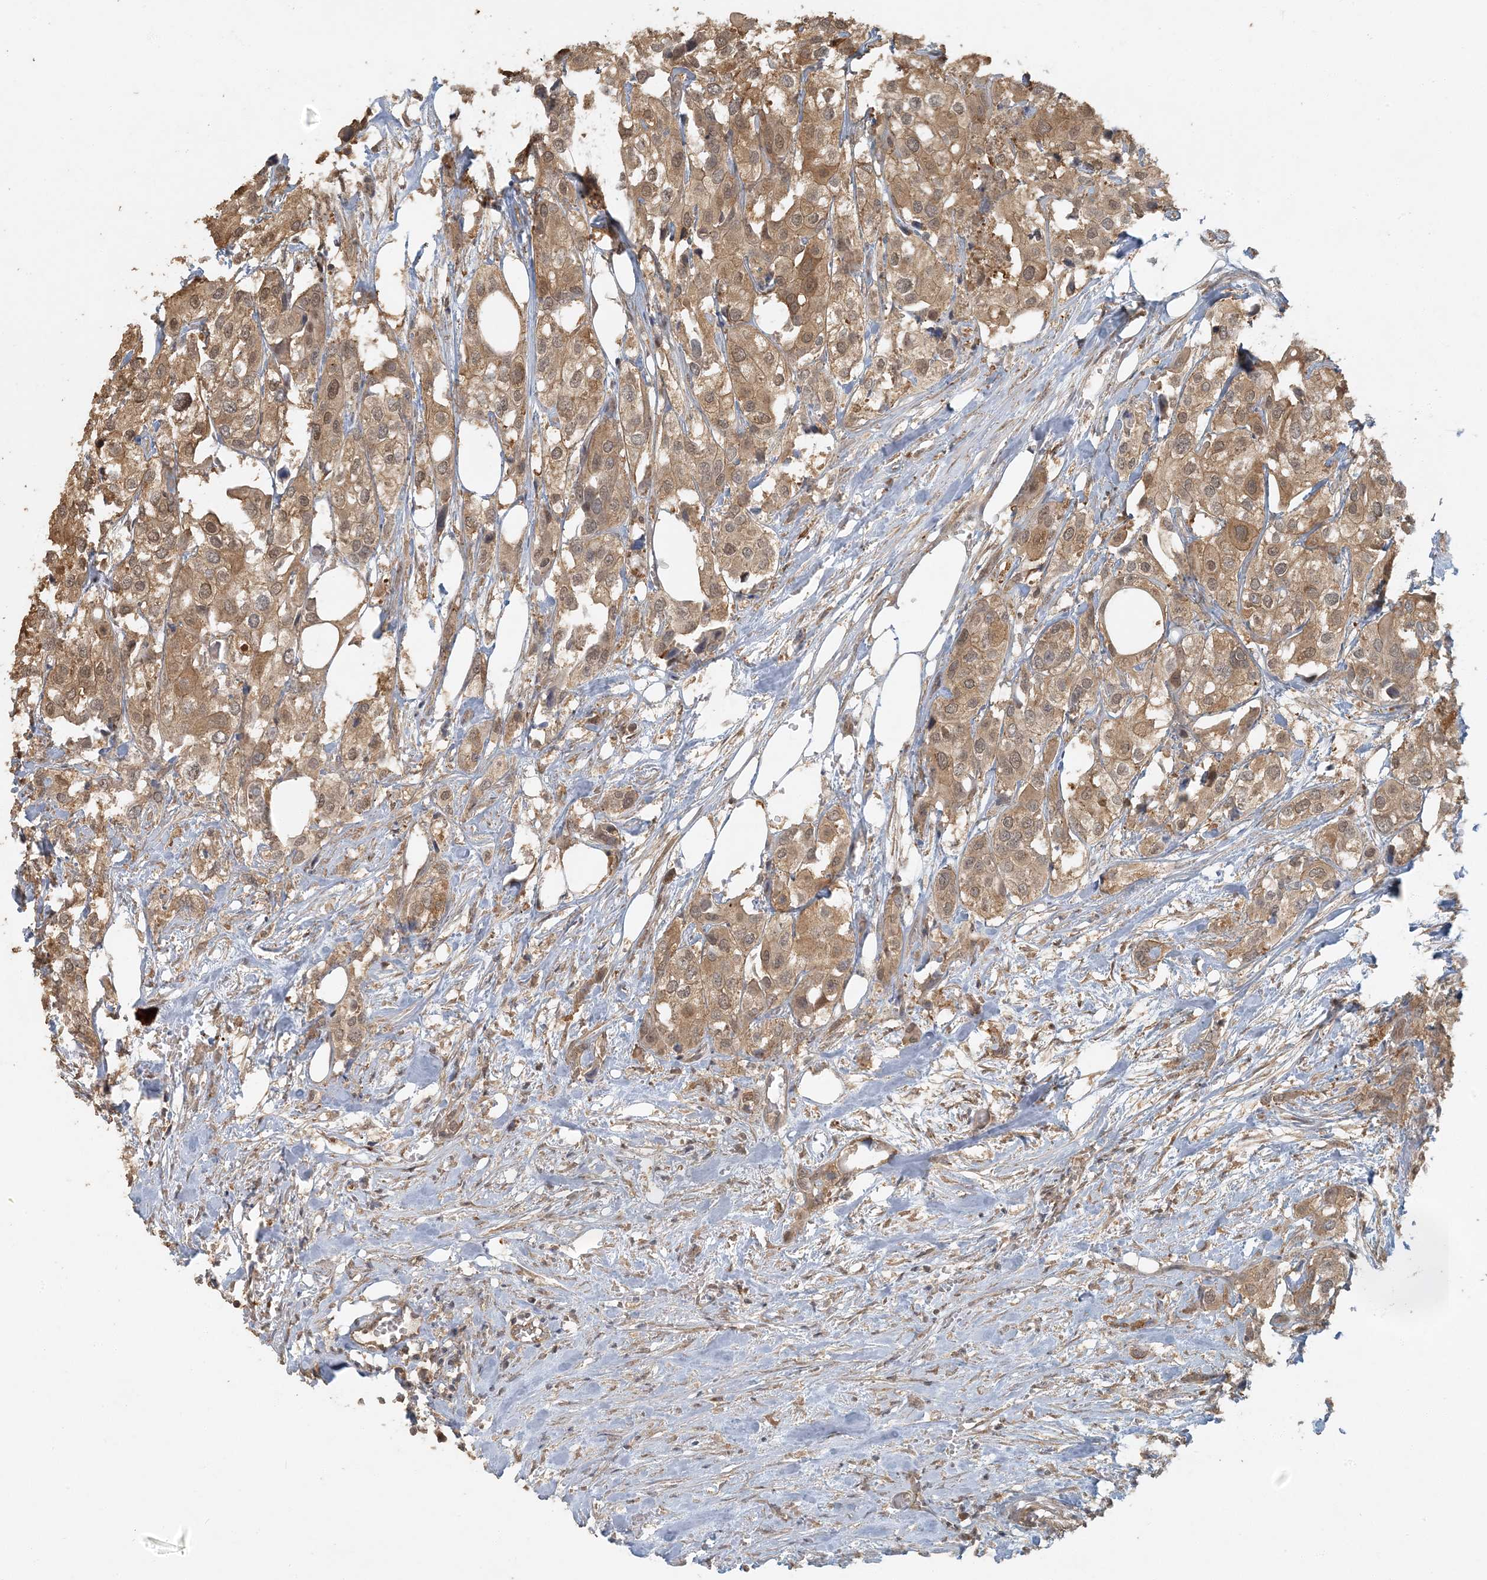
{"staining": {"intensity": "moderate", "quantity": ">75%", "location": "cytoplasmic/membranous"}, "tissue": "urothelial cancer", "cell_type": "Tumor cells", "image_type": "cancer", "snomed": [{"axis": "morphology", "description": "Urothelial carcinoma, High grade"}, {"axis": "topography", "description": "Urinary bladder"}], "caption": "High-magnification brightfield microscopy of urothelial carcinoma (high-grade) stained with DAB (3,3'-diaminobenzidine) (brown) and counterstained with hematoxylin (blue). tumor cells exhibit moderate cytoplasmic/membranous staining is present in about>75% of cells.", "gene": "AK9", "patient": {"sex": "male", "age": 64}}